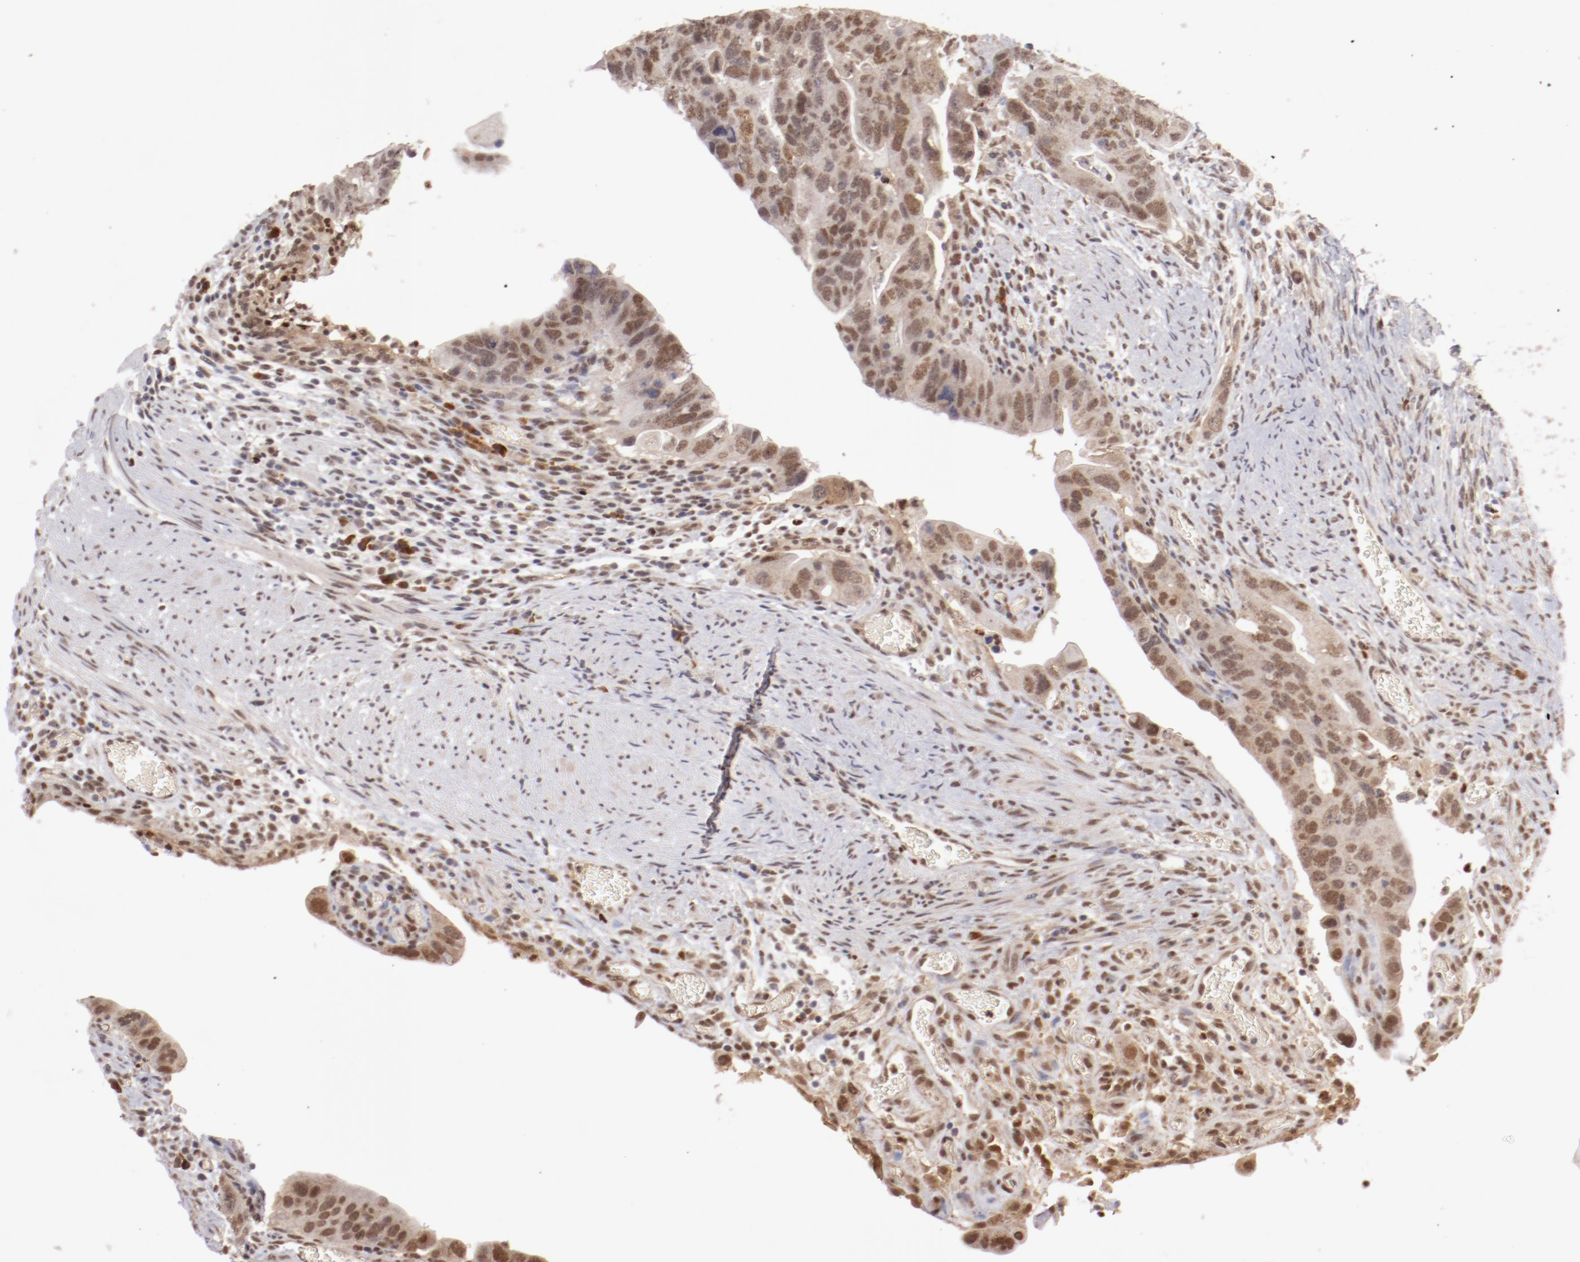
{"staining": {"intensity": "moderate", "quantity": ">75%", "location": "cytoplasmic/membranous,nuclear"}, "tissue": "colorectal cancer", "cell_type": "Tumor cells", "image_type": "cancer", "snomed": [{"axis": "morphology", "description": "Adenocarcinoma, NOS"}, {"axis": "topography", "description": "Rectum"}], "caption": "Immunohistochemistry histopathology image of human colorectal cancer (adenocarcinoma) stained for a protein (brown), which shows medium levels of moderate cytoplasmic/membranous and nuclear positivity in about >75% of tumor cells.", "gene": "NFE2", "patient": {"sex": "male", "age": 53}}